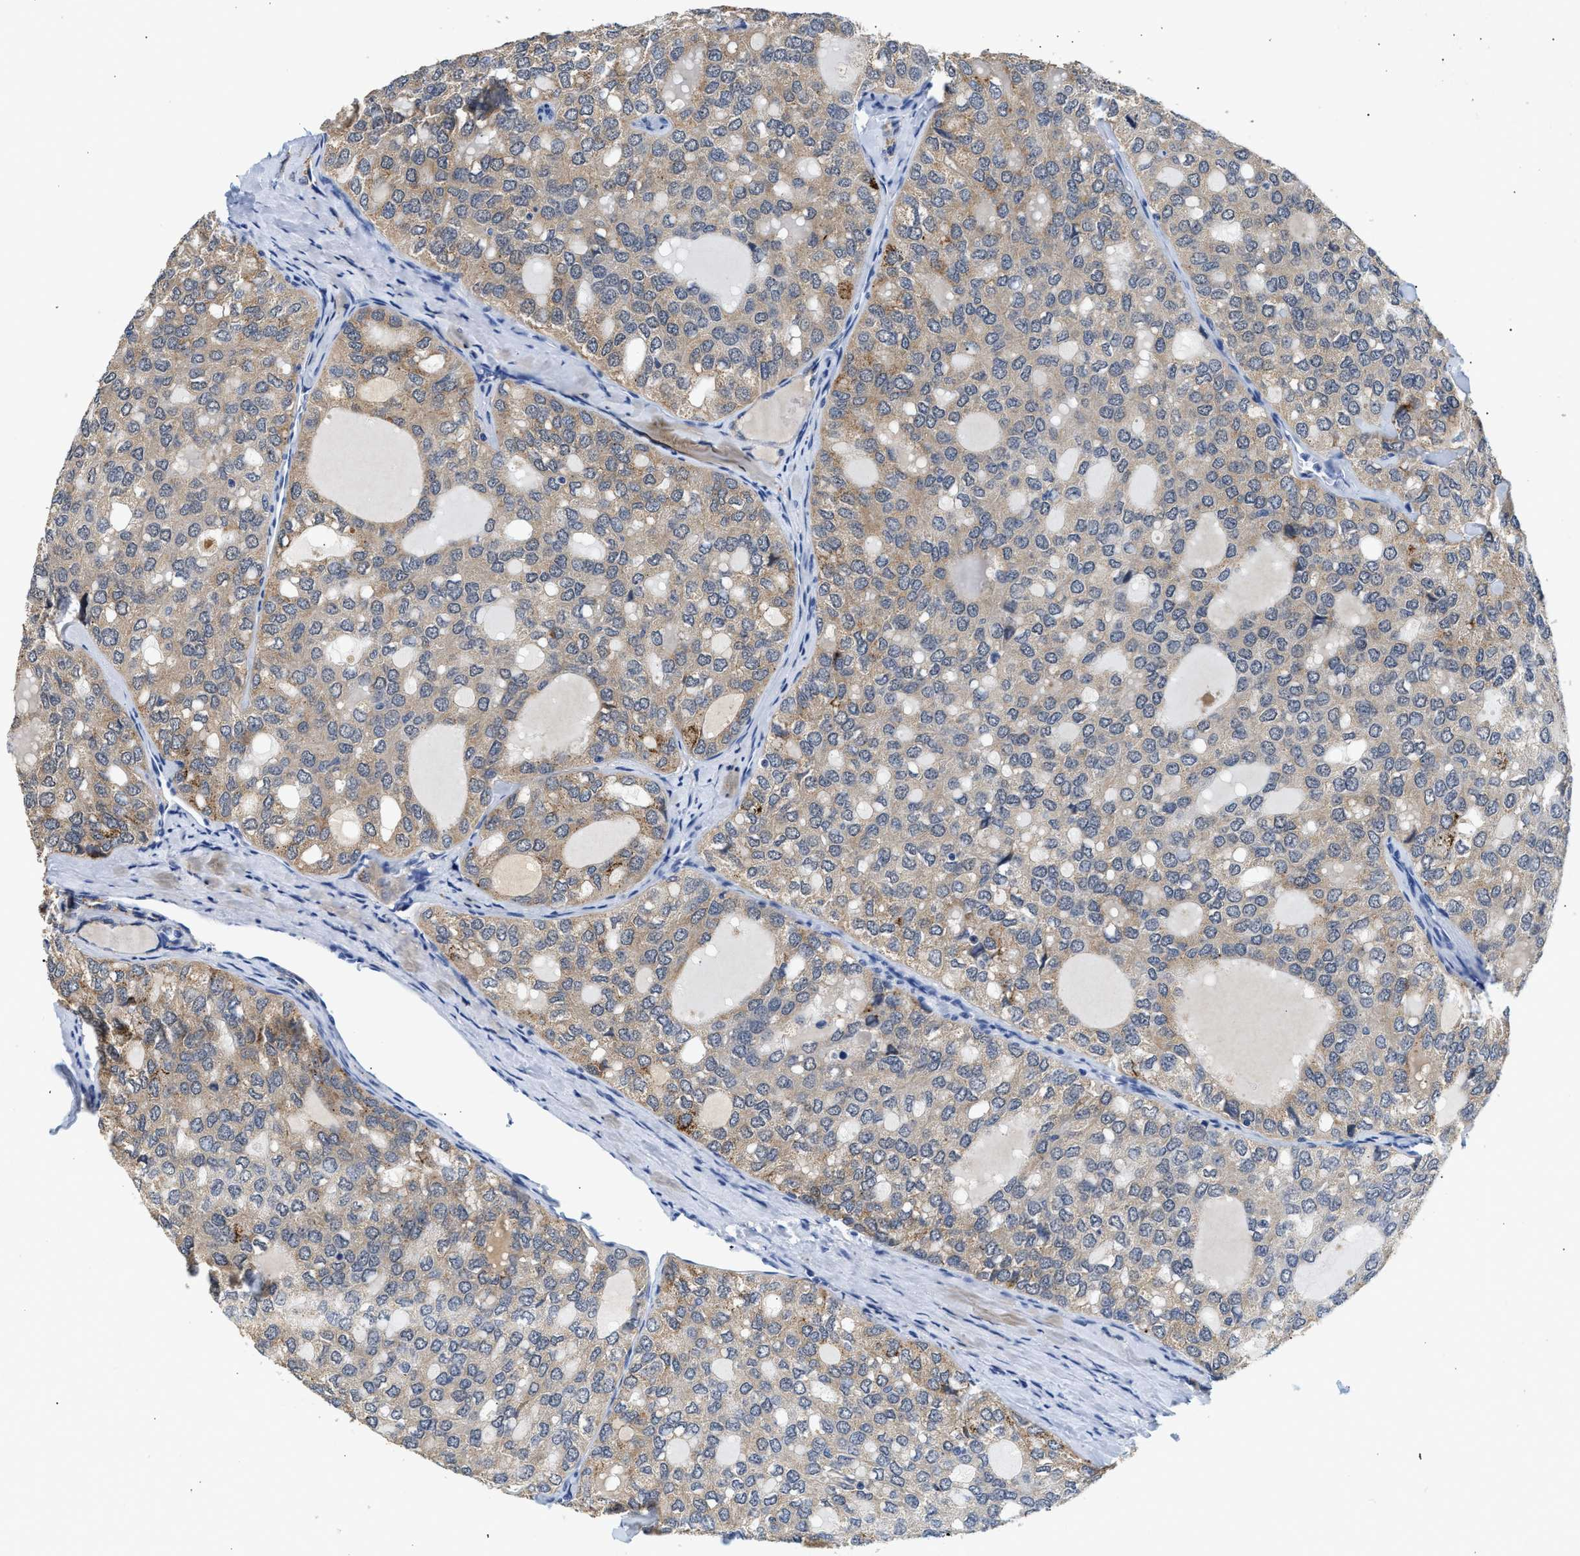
{"staining": {"intensity": "weak", "quantity": "25%-75%", "location": "cytoplasmic/membranous"}, "tissue": "thyroid cancer", "cell_type": "Tumor cells", "image_type": "cancer", "snomed": [{"axis": "morphology", "description": "Follicular adenoma carcinoma, NOS"}, {"axis": "topography", "description": "Thyroid gland"}], "caption": "Immunohistochemistry (IHC) of thyroid follicular adenoma carcinoma displays low levels of weak cytoplasmic/membranous staining in approximately 25%-75% of tumor cells. The staining is performed using DAB (3,3'-diaminobenzidine) brown chromogen to label protein expression. The nuclei are counter-stained blue using hematoxylin.", "gene": "PPM1L", "patient": {"sex": "male", "age": 75}}